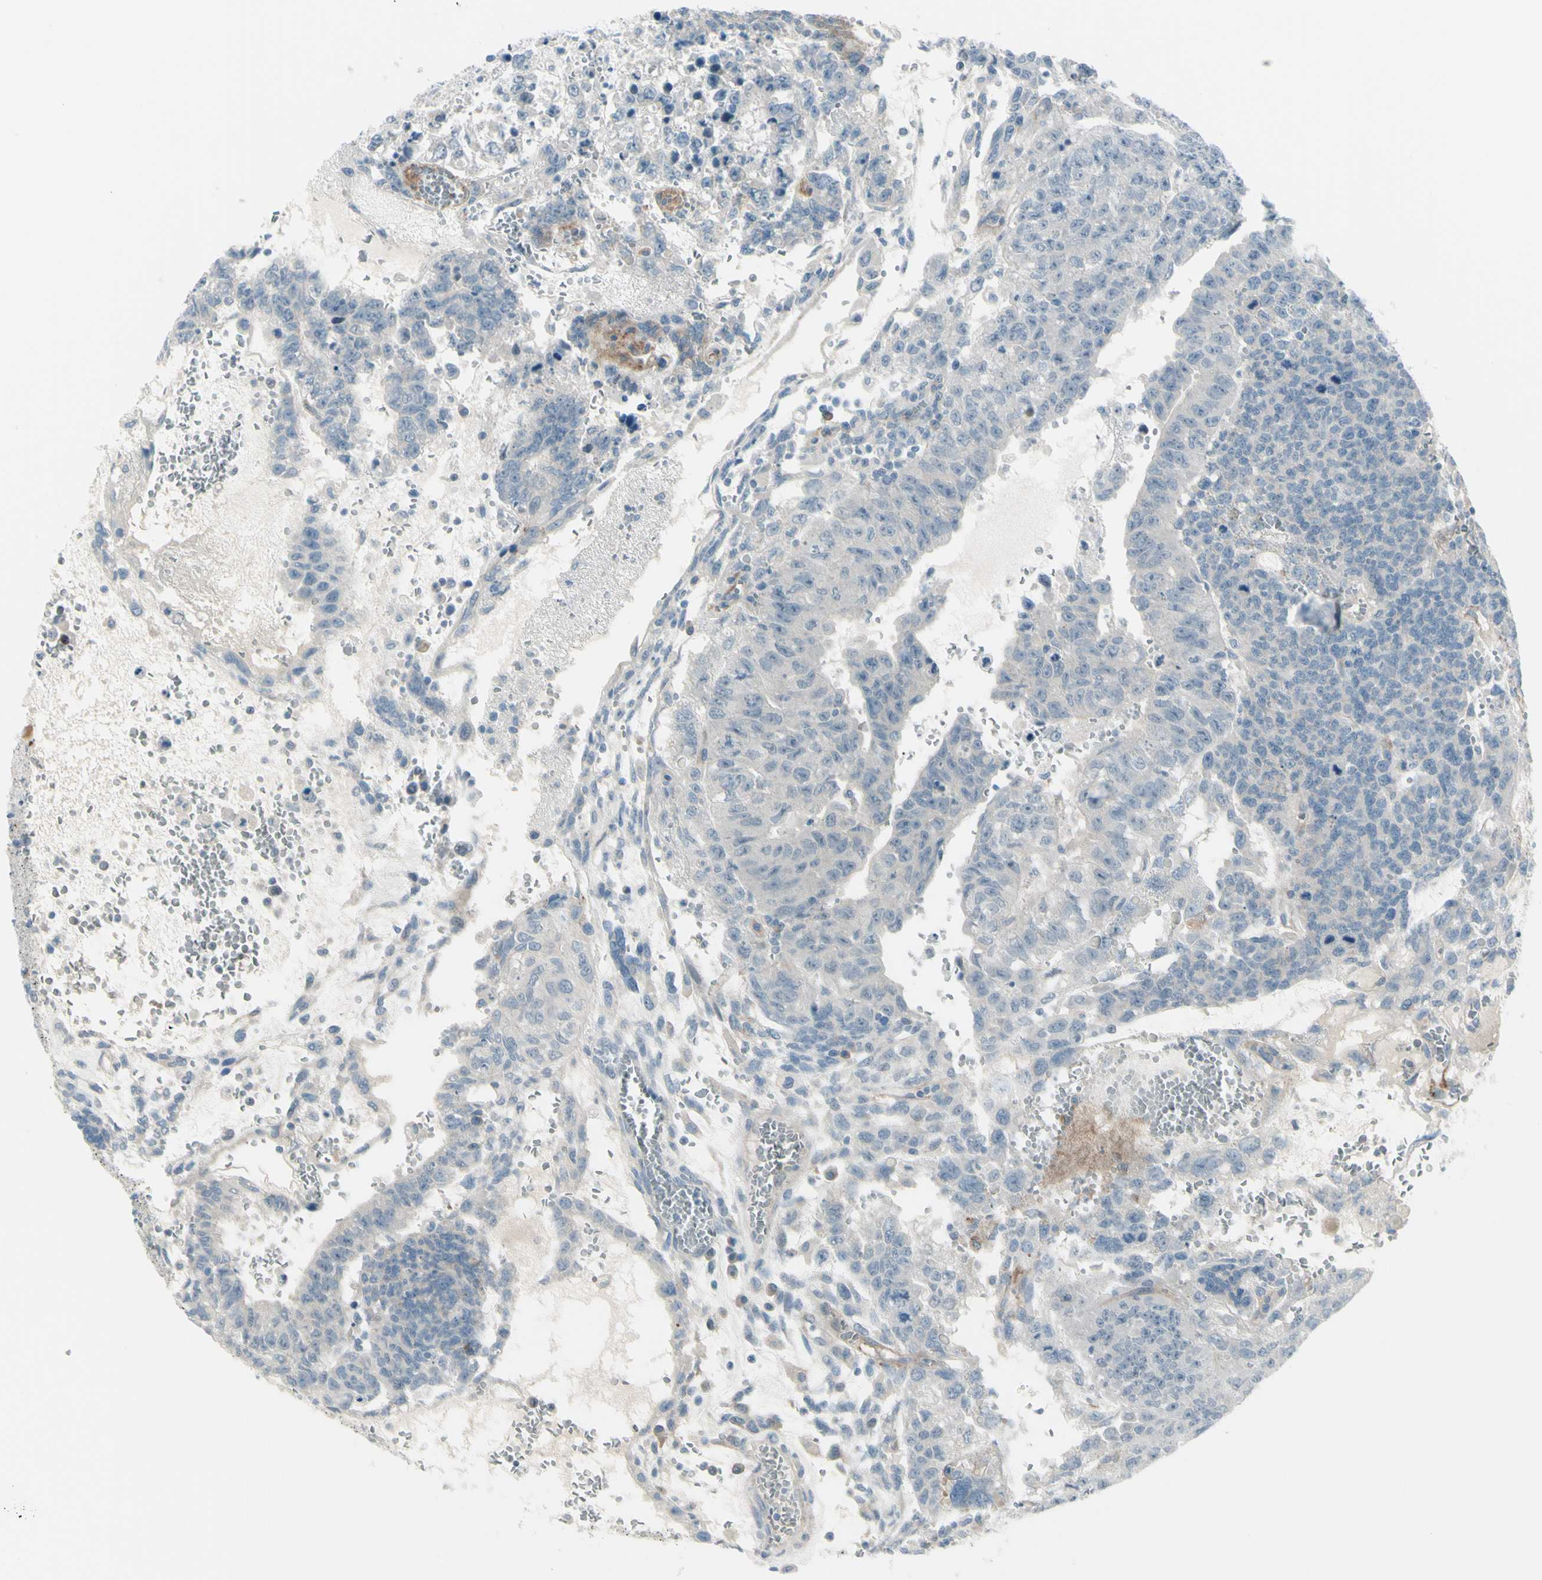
{"staining": {"intensity": "moderate", "quantity": "<25%", "location": "cytoplasmic/membranous"}, "tissue": "testis cancer", "cell_type": "Tumor cells", "image_type": "cancer", "snomed": [{"axis": "morphology", "description": "Seminoma, NOS"}, {"axis": "morphology", "description": "Carcinoma, Embryonal, NOS"}, {"axis": "topography", "description": "Testis"}], "caption": "Testis cancer (seminoma) was stained to show a protein in brown. There is low levels of moderate cytoplasmic/membranous expression in approximately <25% of tumor cells. Using DAB (3,3'-diaminobenzidine) (brown) and hematoxylin (blue) stains, captured at high magnification using brightfield microscopy.", "gene": "GPR34", "patient": {"sex": "male", "age": 52}}